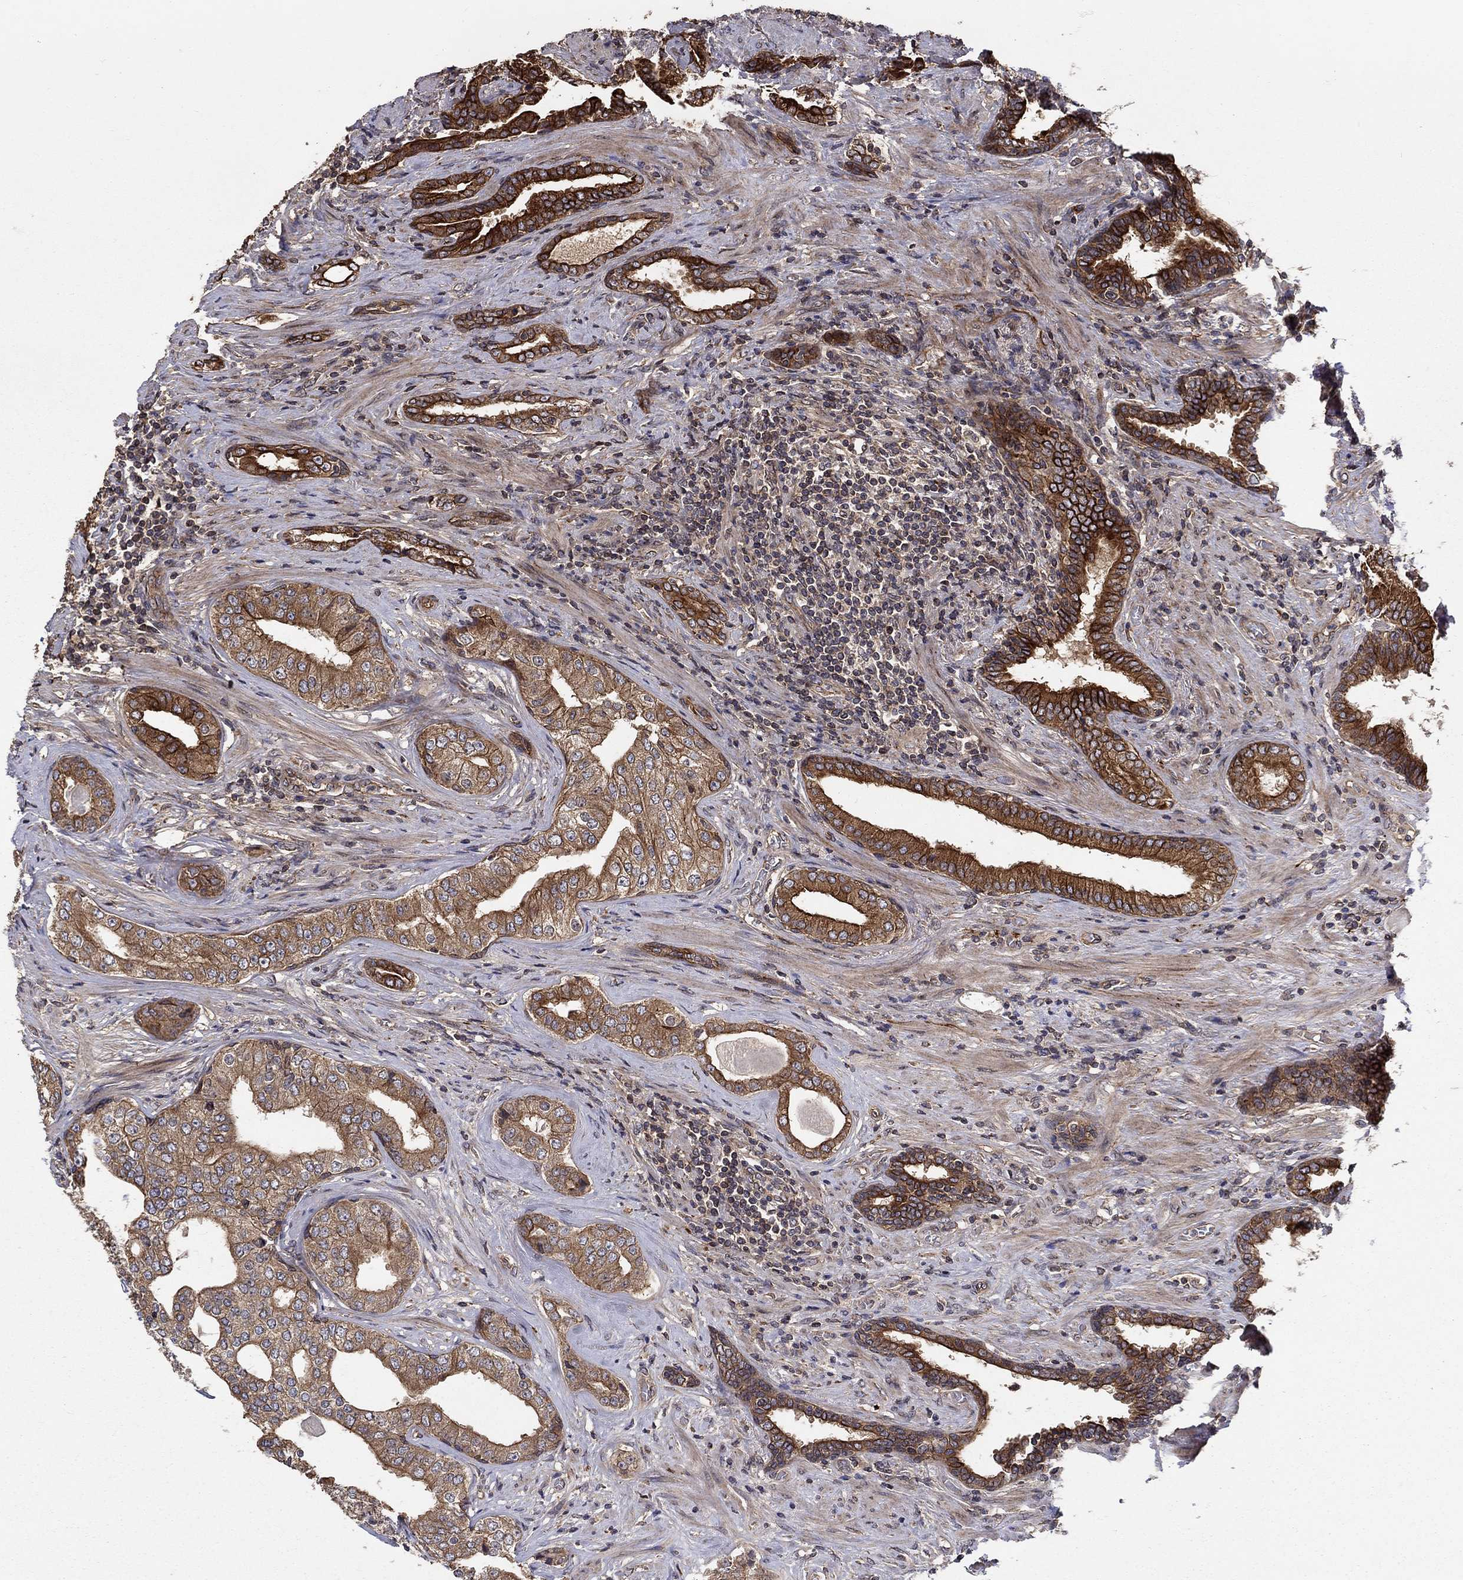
{"staining": {"intensity": "strong", "quantity": "25%-75%", "location": "cytoplasmic/membranous"}, "tissue": "prostate cancer", "cell_type": "Tumor cells", "image_type": "cancer", "snomed": [{"axis": "morphology", "description": "Adenocarcinoma, Low grade"}, {"axis": "topography", "description": "Prostate and seminal vesicle, NOS"}], "caption": "Human low-grade adenocarcinoma (prostate) stained with a protein marker displays strong staining in tumor cells.", "gene": "BMERB1", "patient": {"sex": "male", "age": 61}}